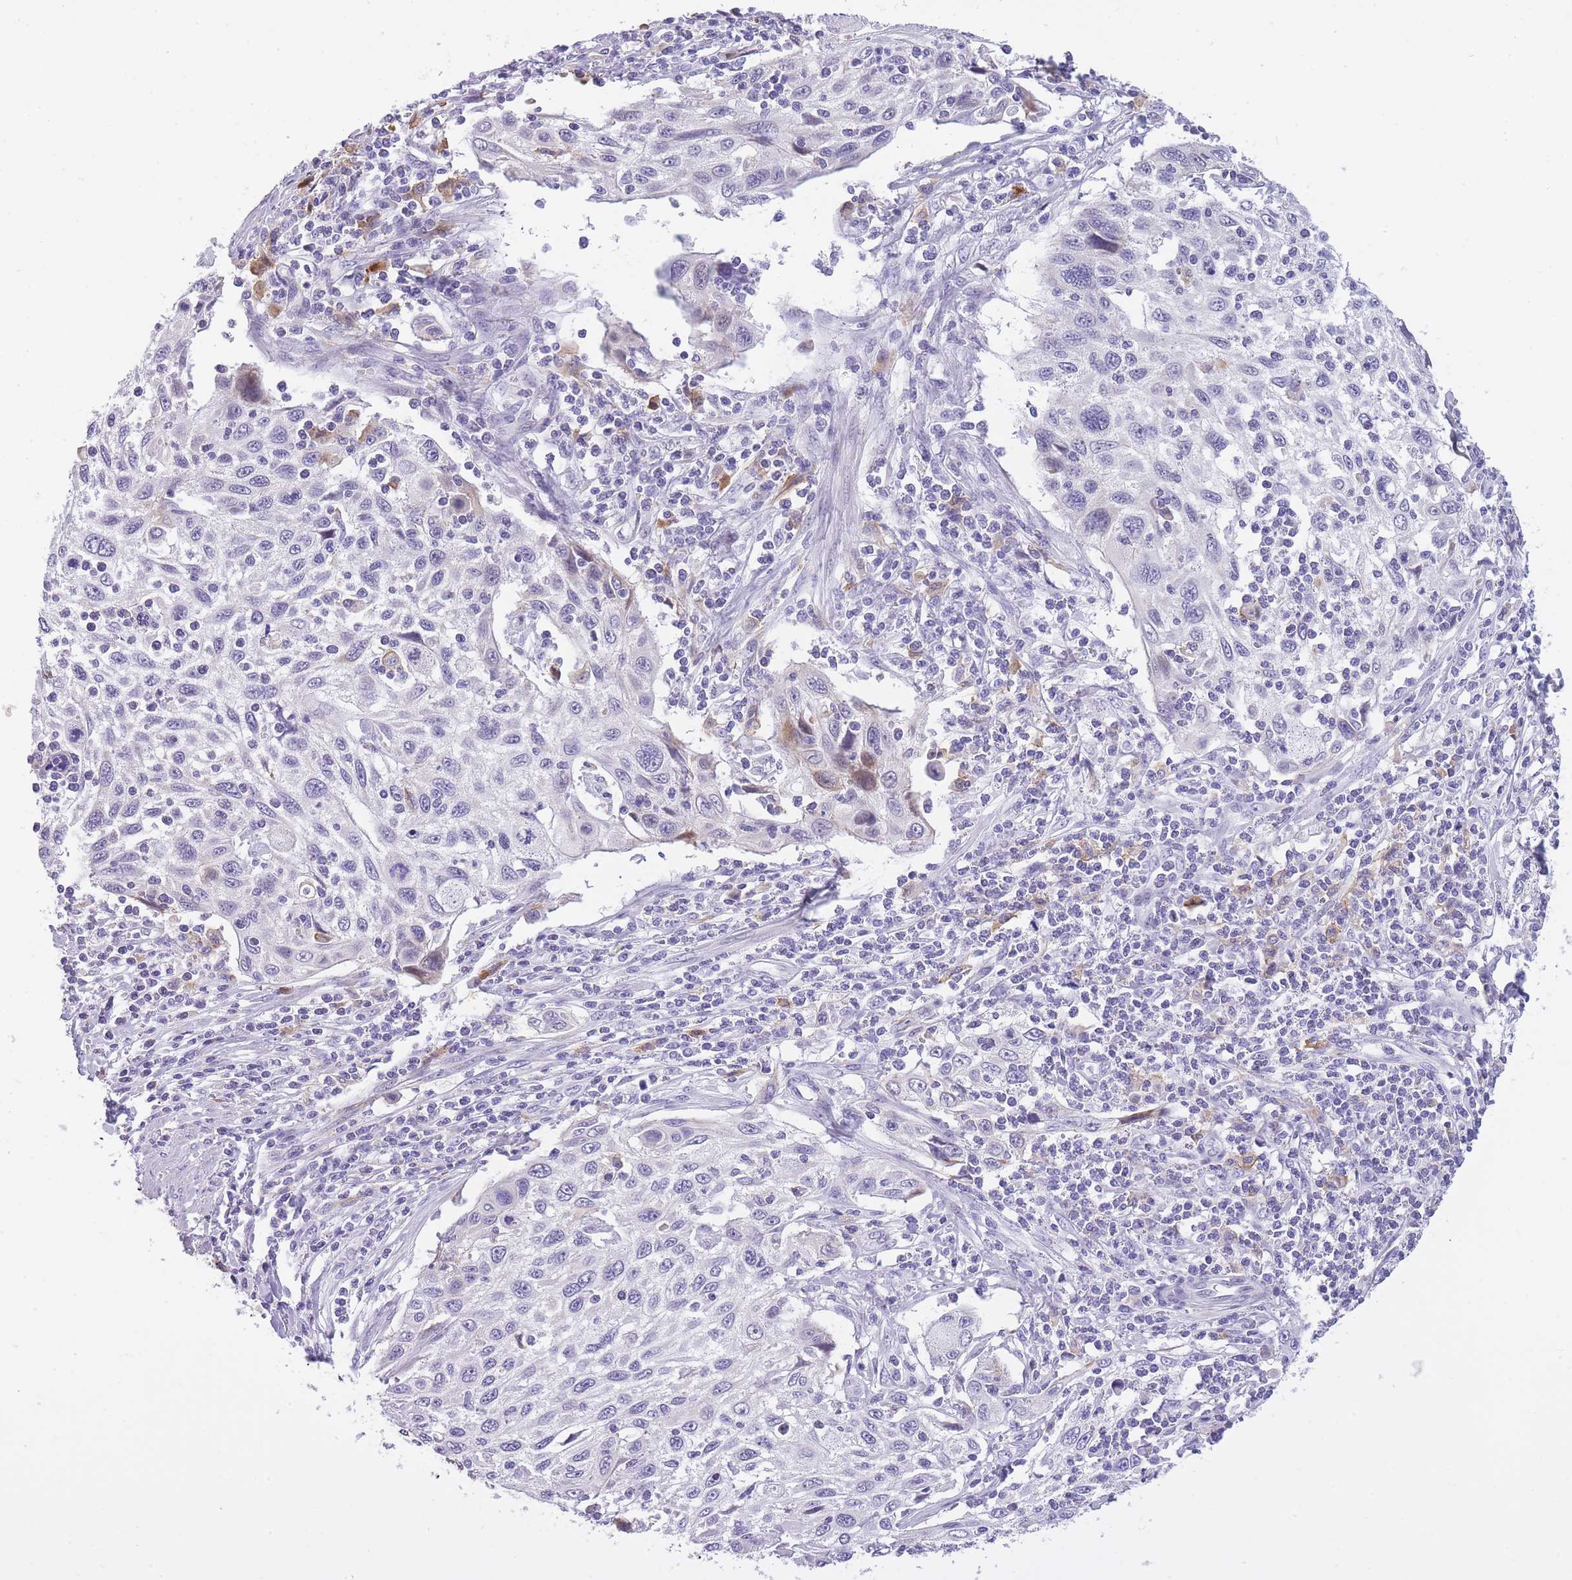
{"staining": {"intensity": "moderate", "quantity": "<25%", "location": "nuclear"}, "tissue": "cervical cancer", "cell_type": "Tumor cells", "image_type": "cancer", "snomed": [{"axis": "morphology", "description": "Squamous cell carcinoma, NOS"}, {"axis": "topography", "description": "Cervix"}], "caption": "Cervical squamous cell carcinoma was stained to show a protein in brown. There is low levels of moderate nuclear expression in approximately <25% of tumor cells. (DAB (3,3'-diaminobenzidine) IHC, brown staining for protein, blue staining for nuclei).", "gene": "RADX", "patient": {"sex": "female", "age": 70}}